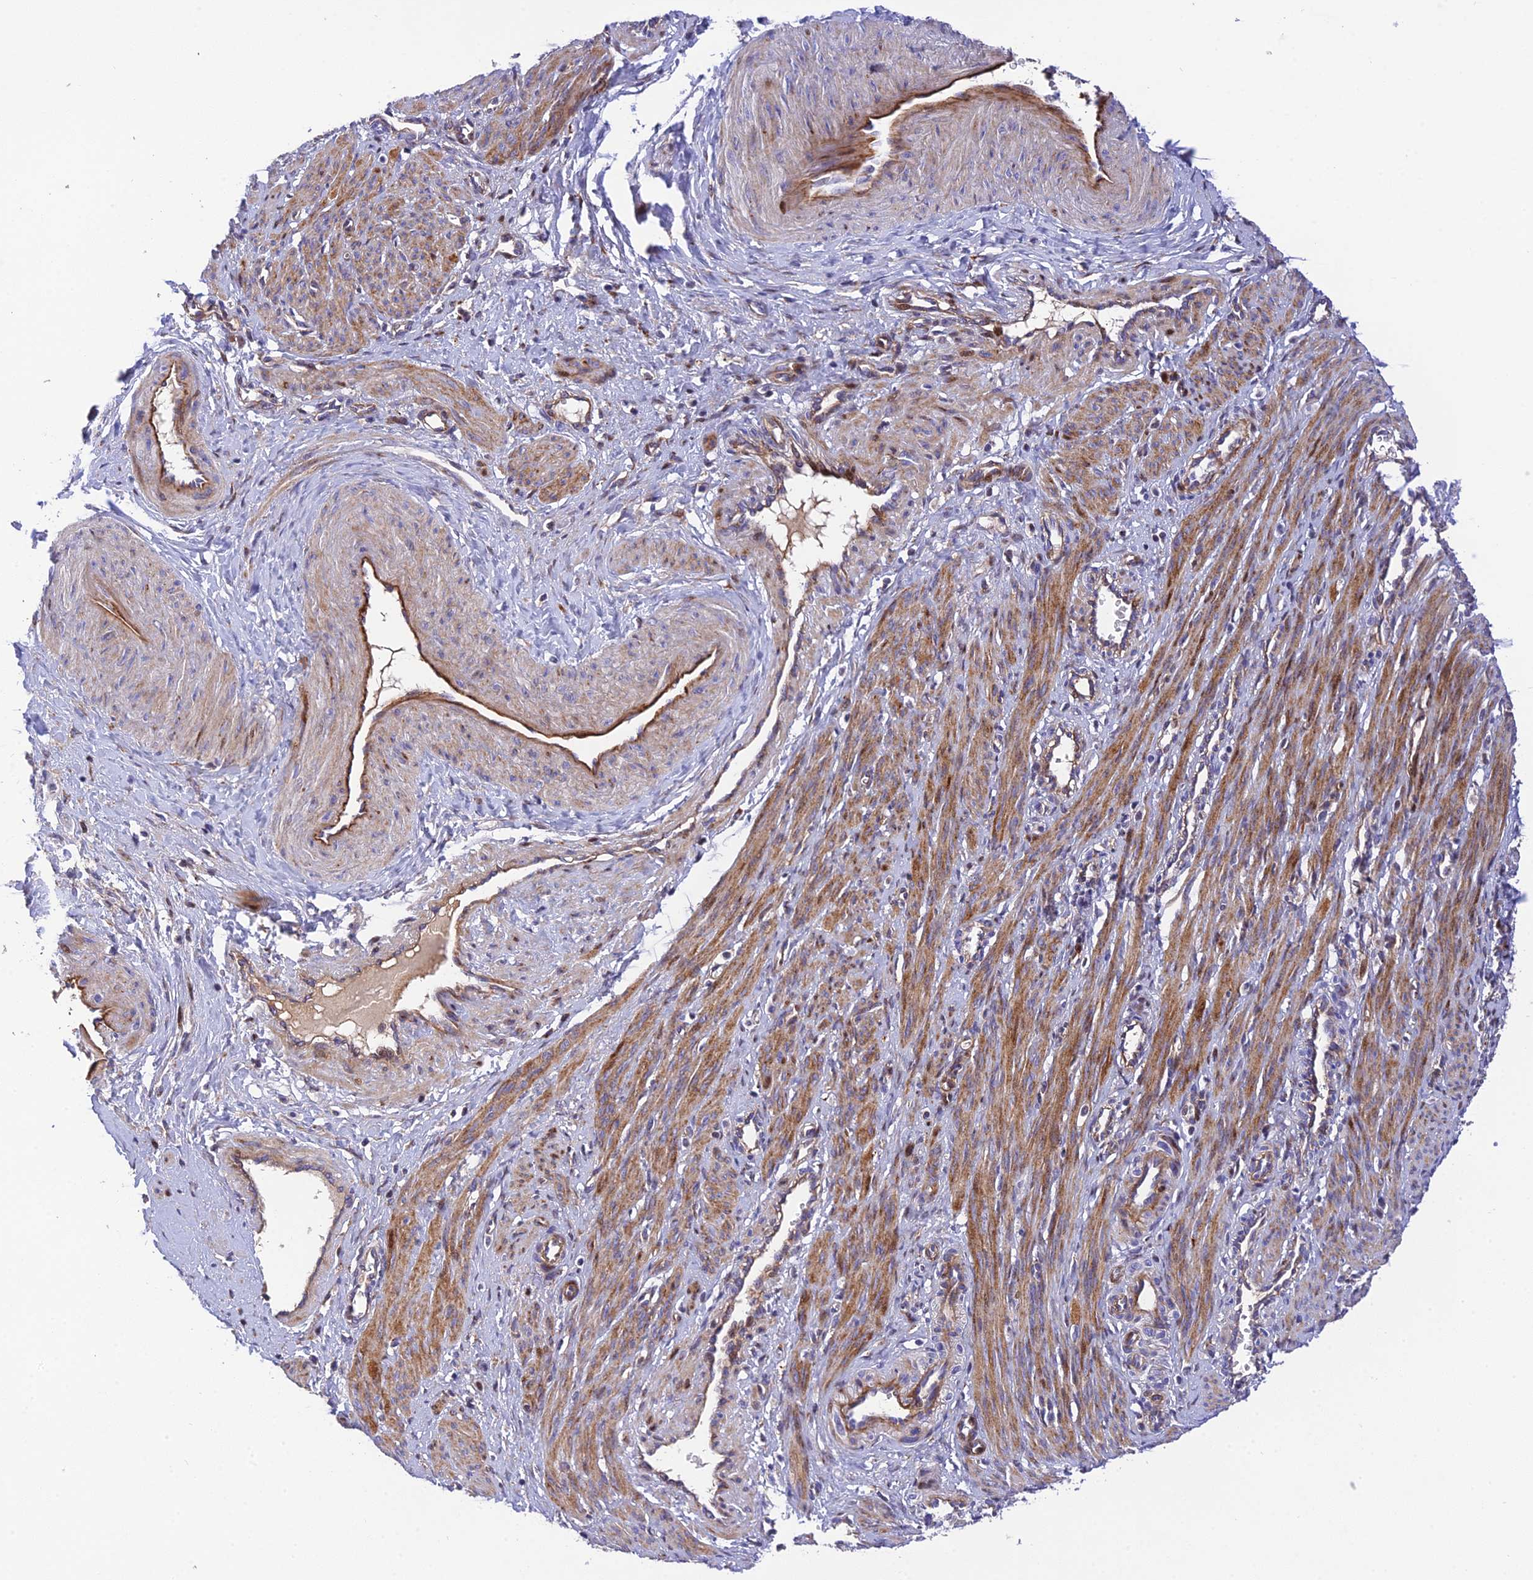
{"staining": {"intensity": "moderate", "quantity": ">75%", "location": "cytoplasmic/membranous"}, "tissue": "smooth muscle", "cell_type": "Smooth muscle cells", "image_type": "normal", "snomed": [{"axis": "morphology", "description": "Normal tissue, NOS"}, {"axis": "topography", "description": "Endometrium"}], "caption": "A medium amount of moderate cytoplasmic/membranous expression is present in about >75% of smooth muscle cells in benign smooth muscle.", "gene": "CPSF4L", "patient": {"sex": "female", "age": 33}}